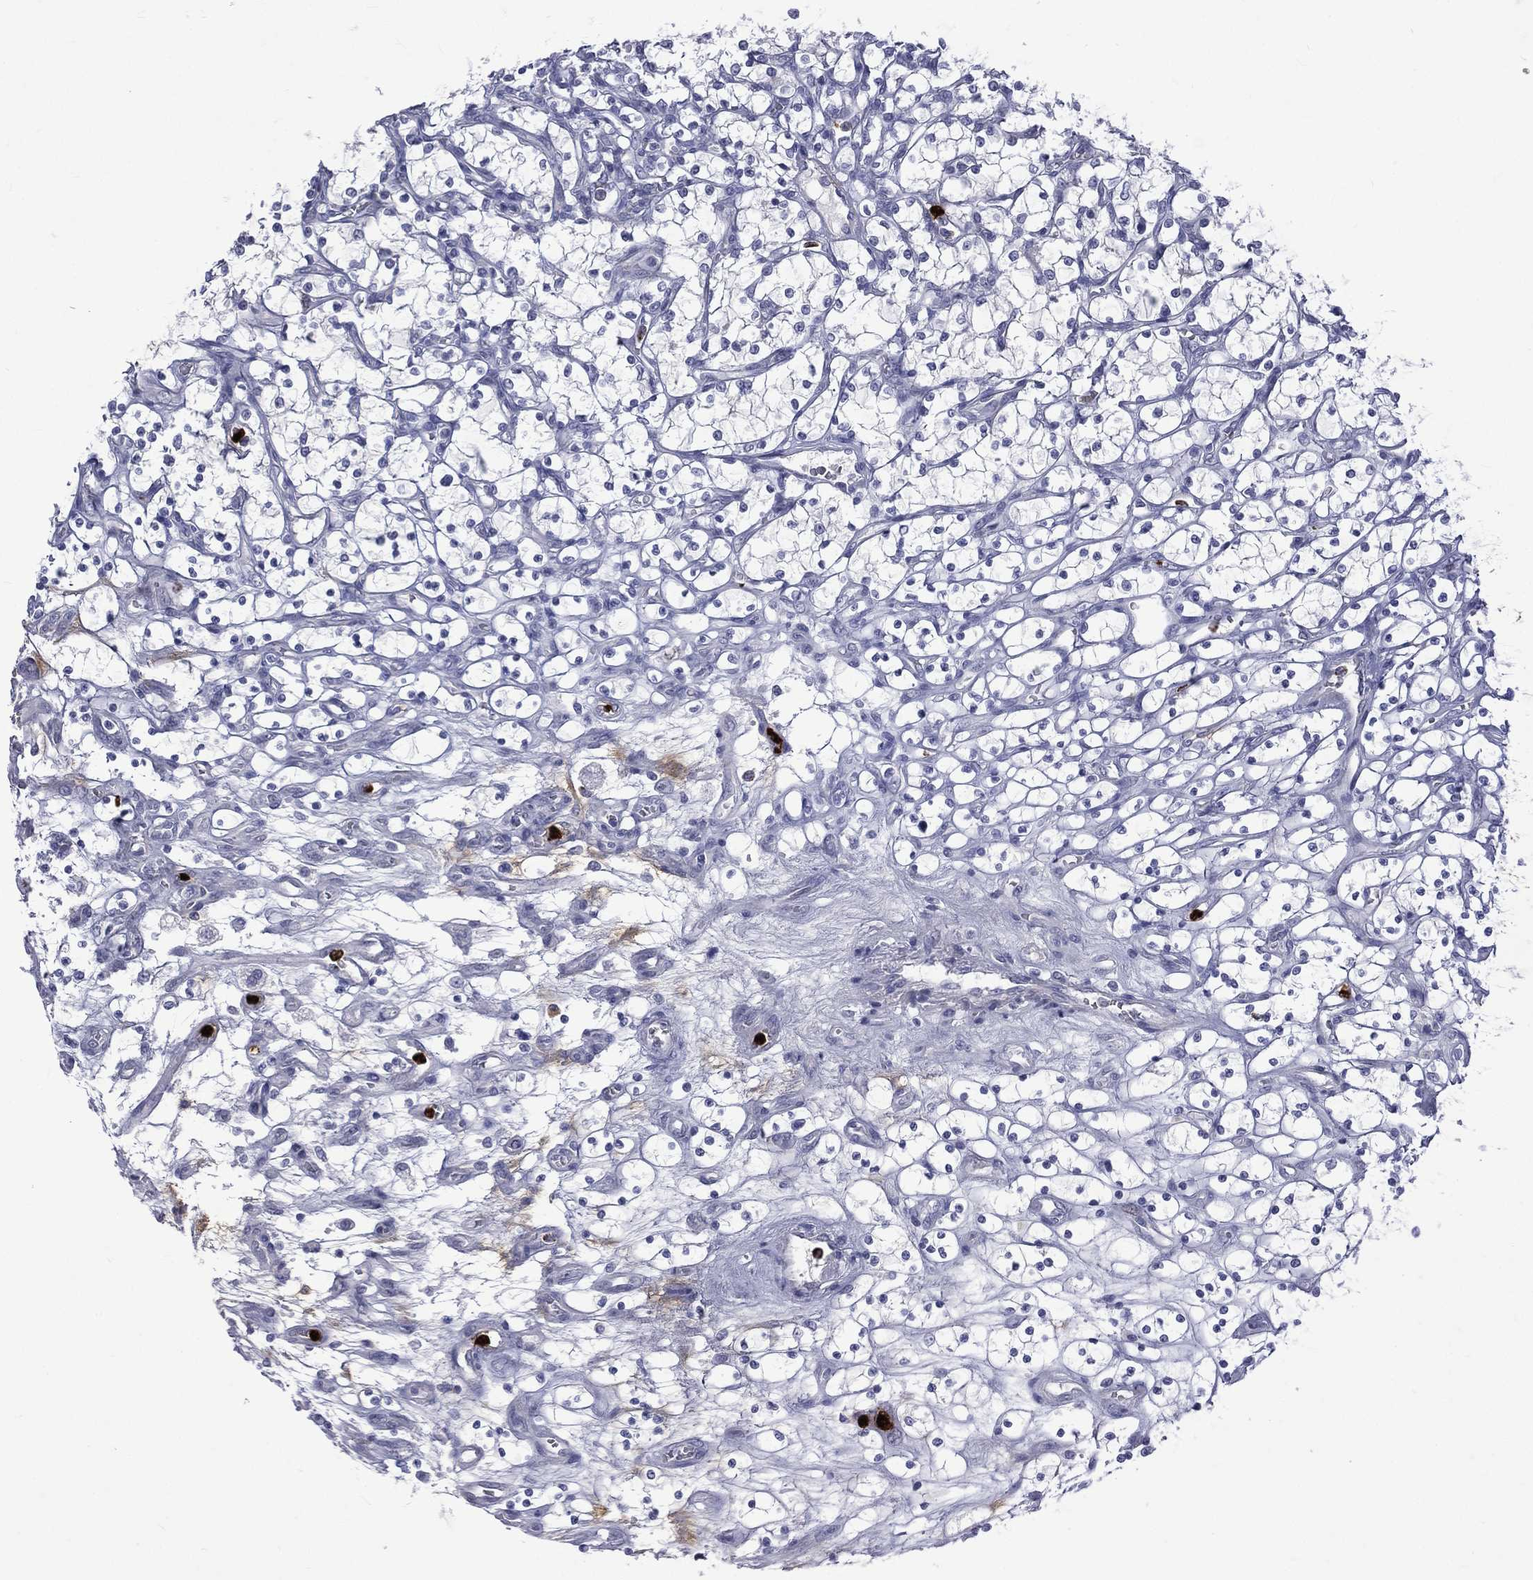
{"staining": {"intensity": "negative", "quantity": "none", "location": "none"}, "tissue": "renal cancer", "cell_type": "Tumor cells", "image_type": "cancer", "snomed": [{"axis": "morphology", "description": "Adenocarcinoma, NOS"}, {"axis": "topography", "description": "Kidney"}], "caption": "A histopathology image of renal adenocarcinoma stained for a protein demonstrates no brown staining in tumor cells.", "gene": "ELANE", "patient": {"sex": "female", "age": 69}}